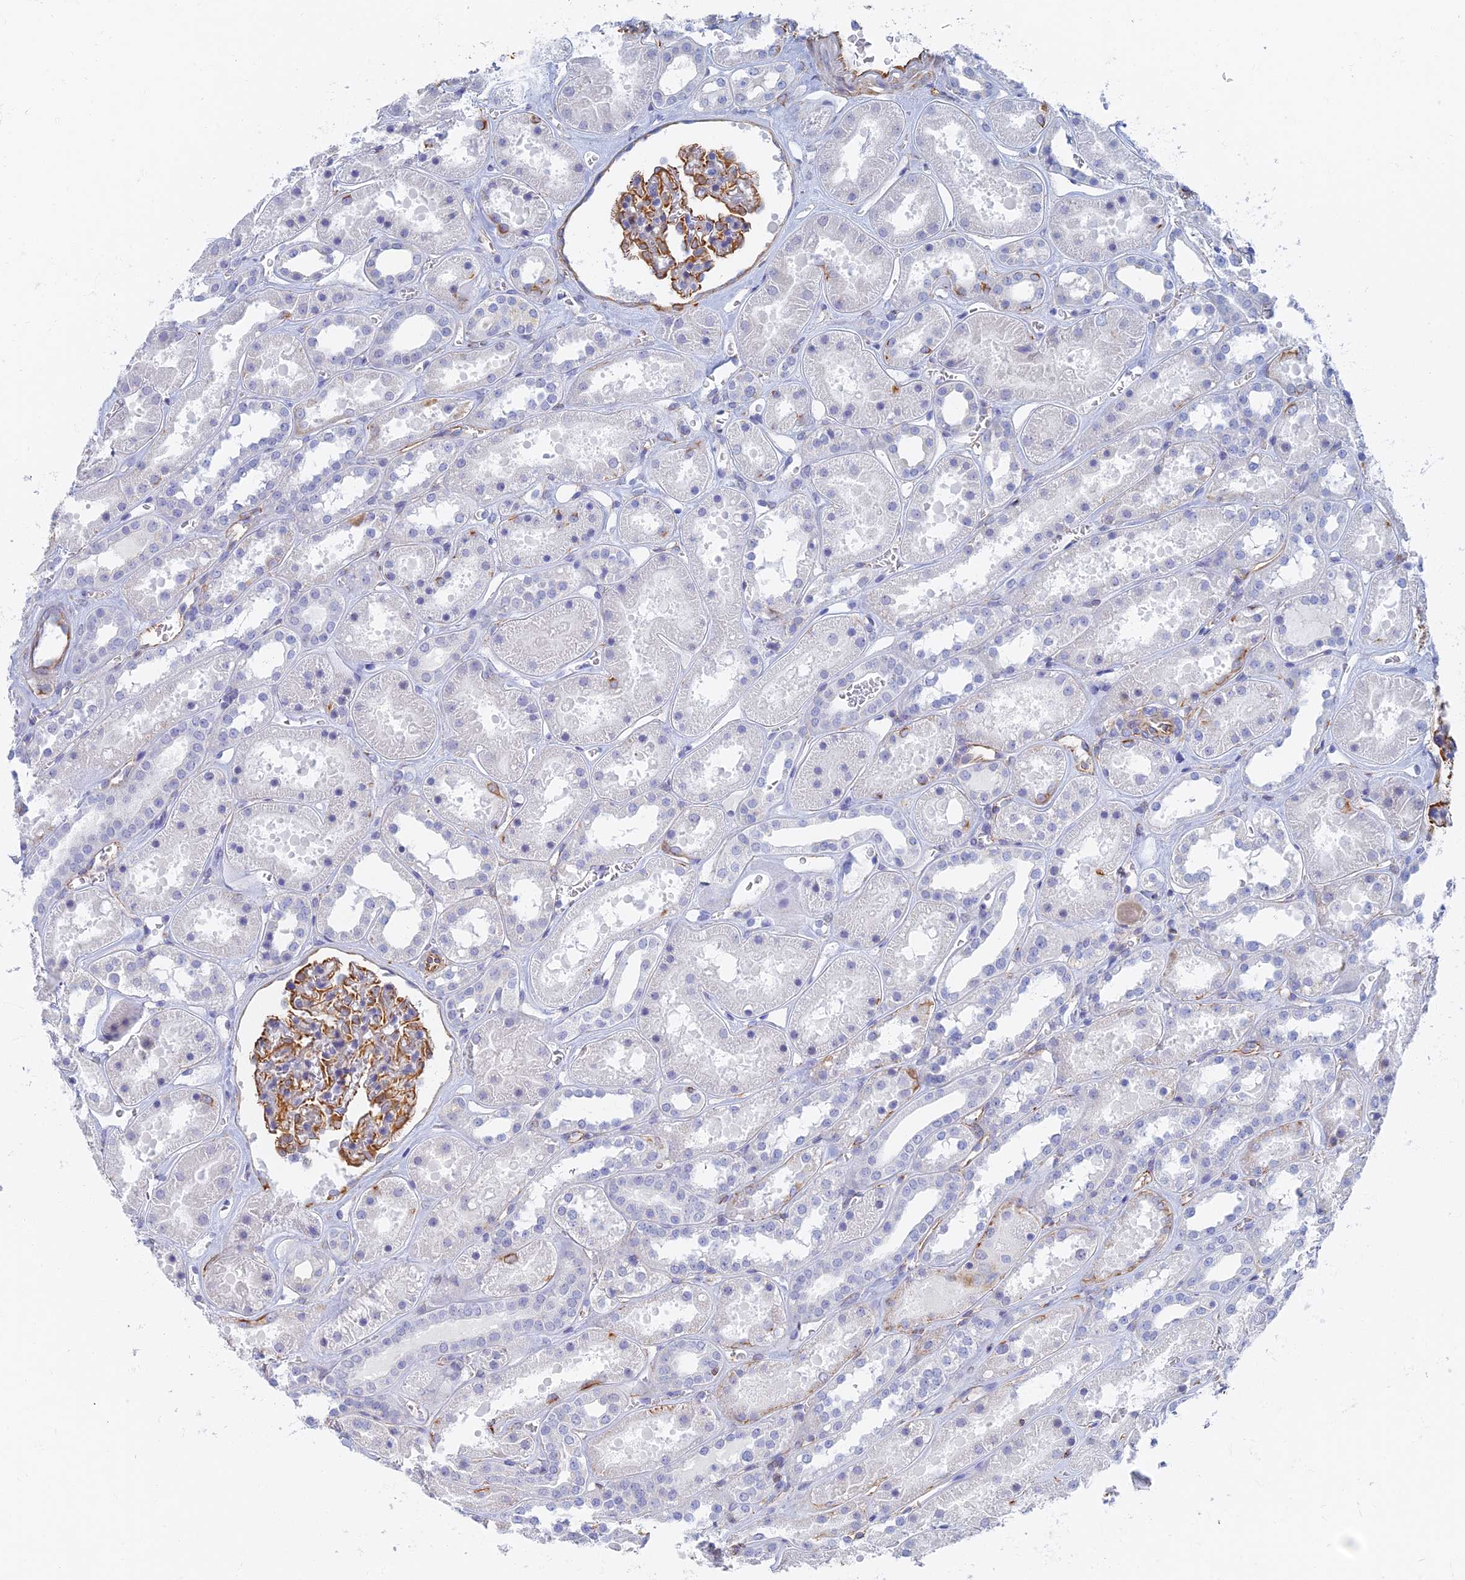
{"staining": {"intensity": "moderate", "quantity": "25%-75%", "location": "cytoplasmic/membranous"}, "tissue": "kidney", "cell_type": "Cells in glomeruli", "image_type": "normal", "snomed": [{"axis": "morphology", "description": "Normal tissue, NOS"}, {"axis": "topography", "description": "Kidney"}], "caption": "Immunohistochemistry histopathology image of unremarkable human kidney stained for a protein (brown), which shows medium levels of moderate cytoplasmic/membranous expression in about 25%-75% of cells in glomeruli.", "gene": "RMC1", "patient": {"sex": "female", "age": 41}}